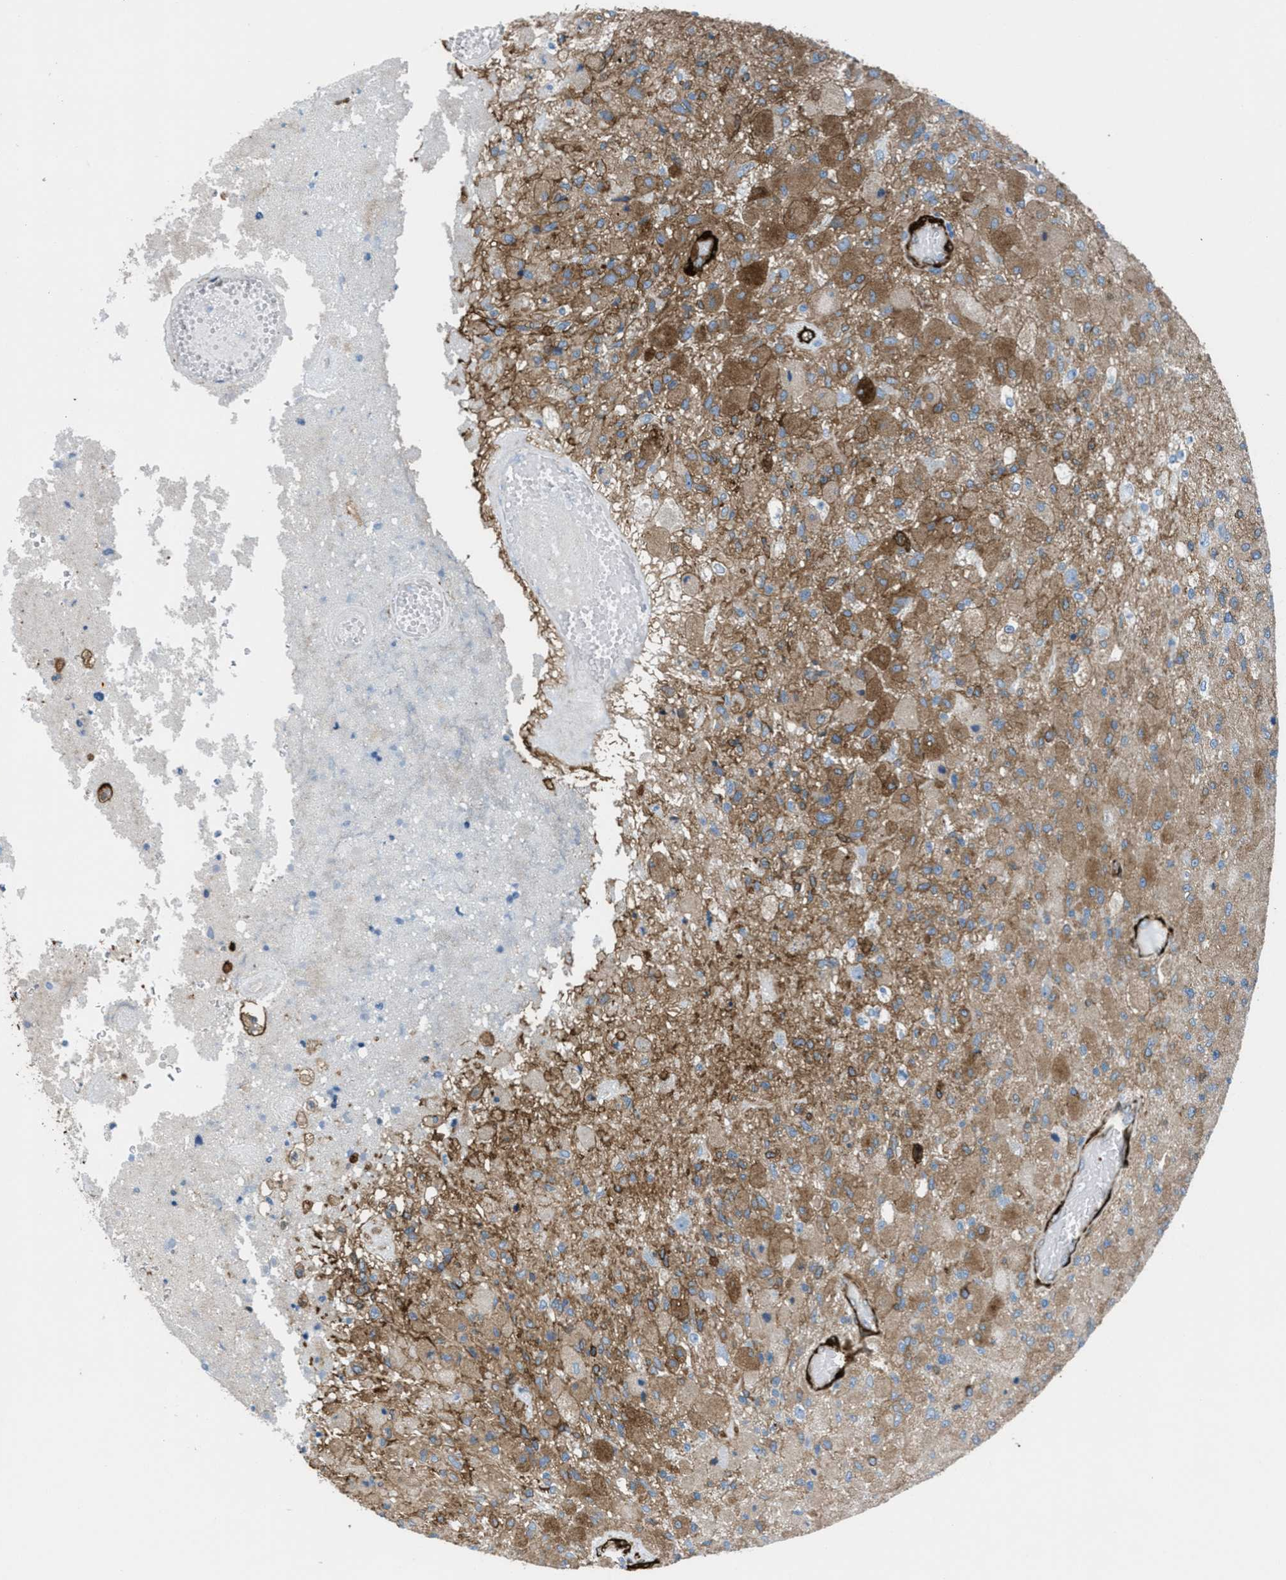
{"staining": {"intensity": "moderate", "quantity": ">75%", "location": "cytoplasmic/membranous"}, "tissue": "glioma", "cell_type": "Tumor cells", "image_type": "cancer", "snomed": [{"axis": "morphology", "description": "Normal tissue, NOS"}, {"axis": "morphology", "description": "Glioma, malignant, High grade"}, {"axis": "topography", "description": "Cerebral cortex"}], "caption": "Immunohistochemistry photomicrograph of glioma stained for a protein (brown), which displays medium levels of moderate cytoplasmic/membranous positivity in about >75% of tumor cells.", "gene": "CALD1", "patient": {"sex": "male", "age": 77}}